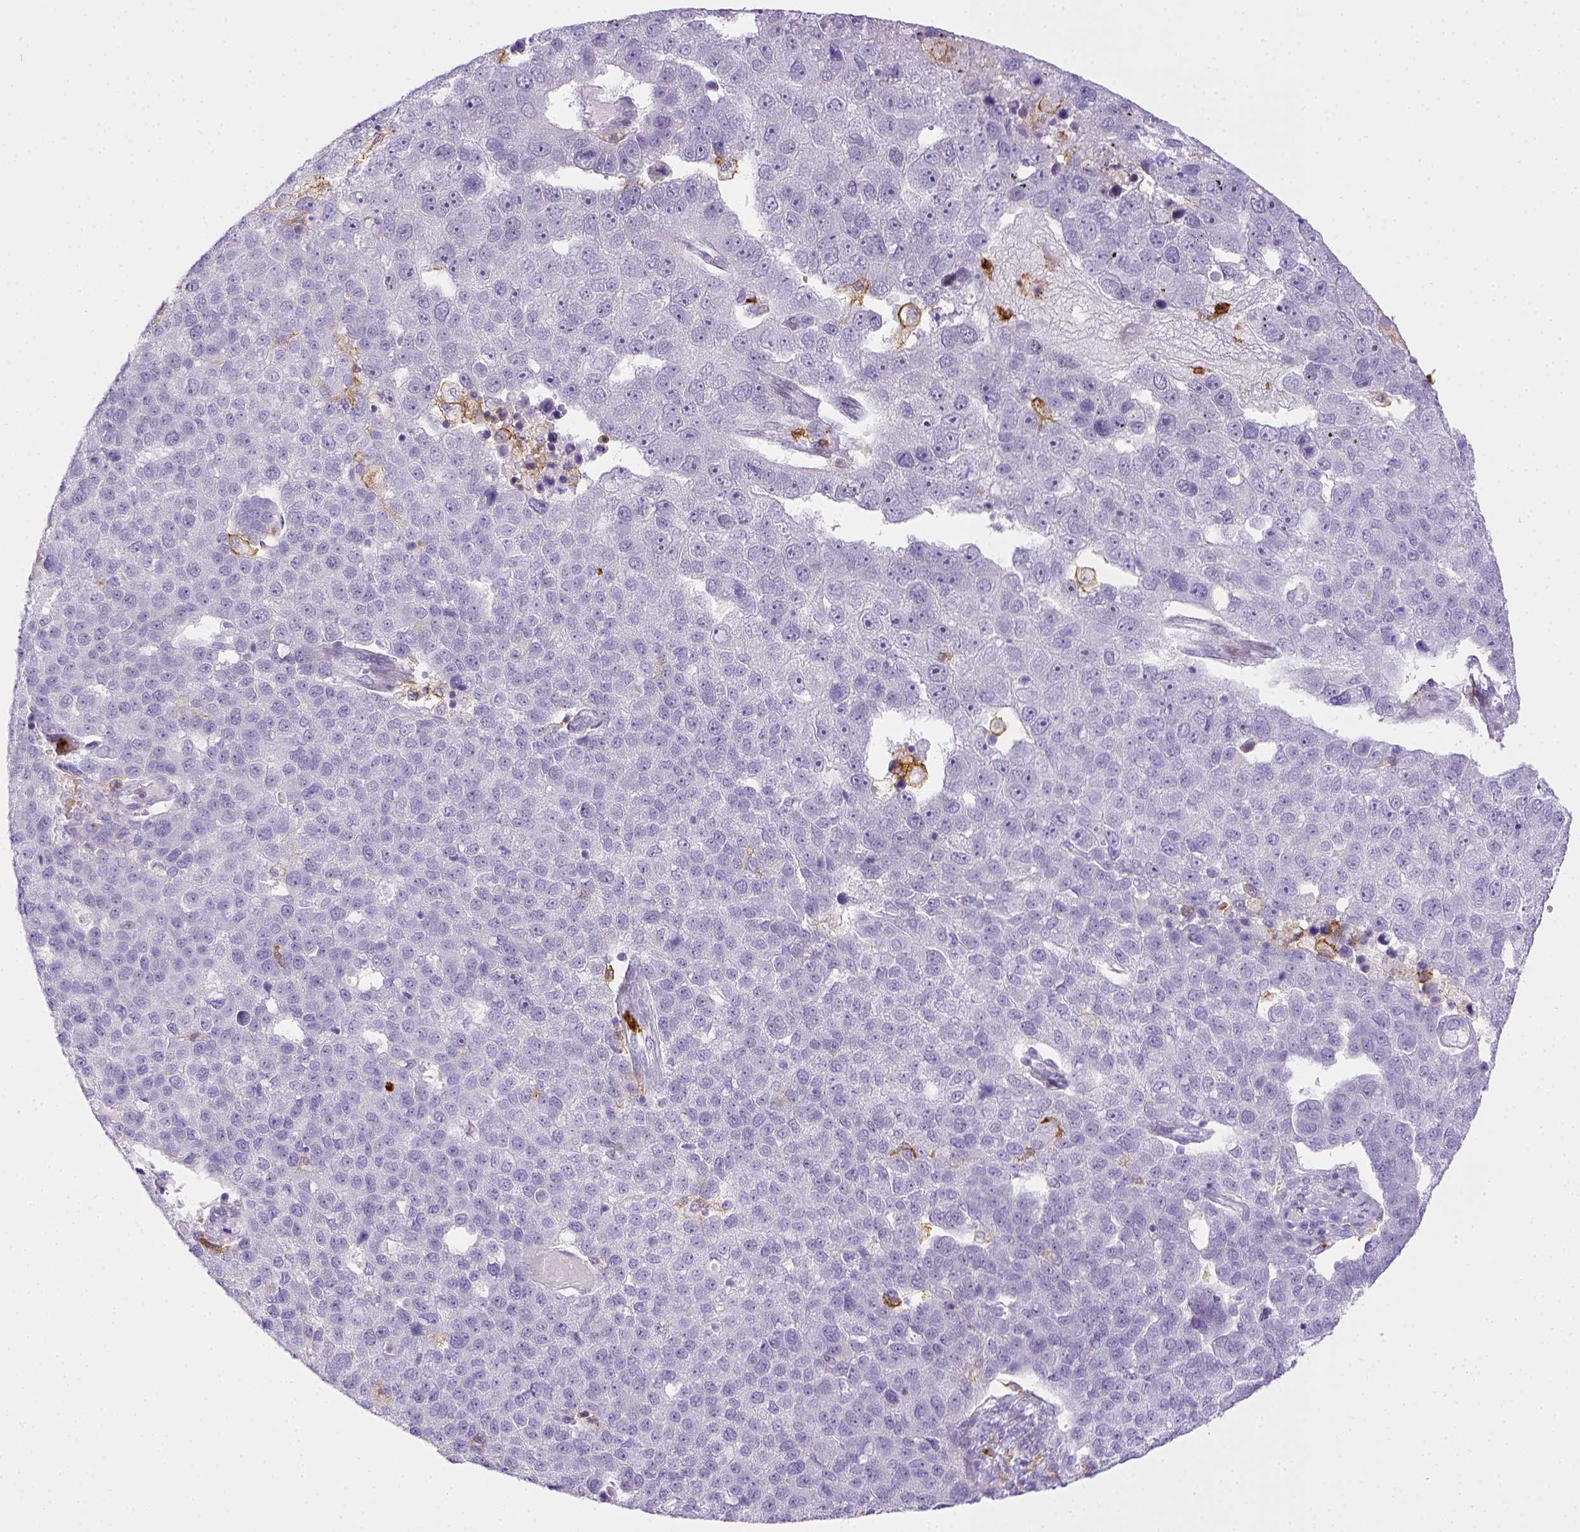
{"staining": {"intensity": "negative", "quantity": "none", "location": "none"}, "tissue": "pancreatic cancer", "cell_type": "Tumor cells", "image_type": "cancer", "snomed": [{"axis": "morphology", "description": "Adenocarcinoma, NOS"}, {"axis": "topography", "description": "Pancreas"}], "caption": "Protein analysis of adenocarcinoma (pancreatic) exhibits no significant expression in tumor cells.", "gene": "ITGAM", "patient": {"sex": "female", "age": 61}}